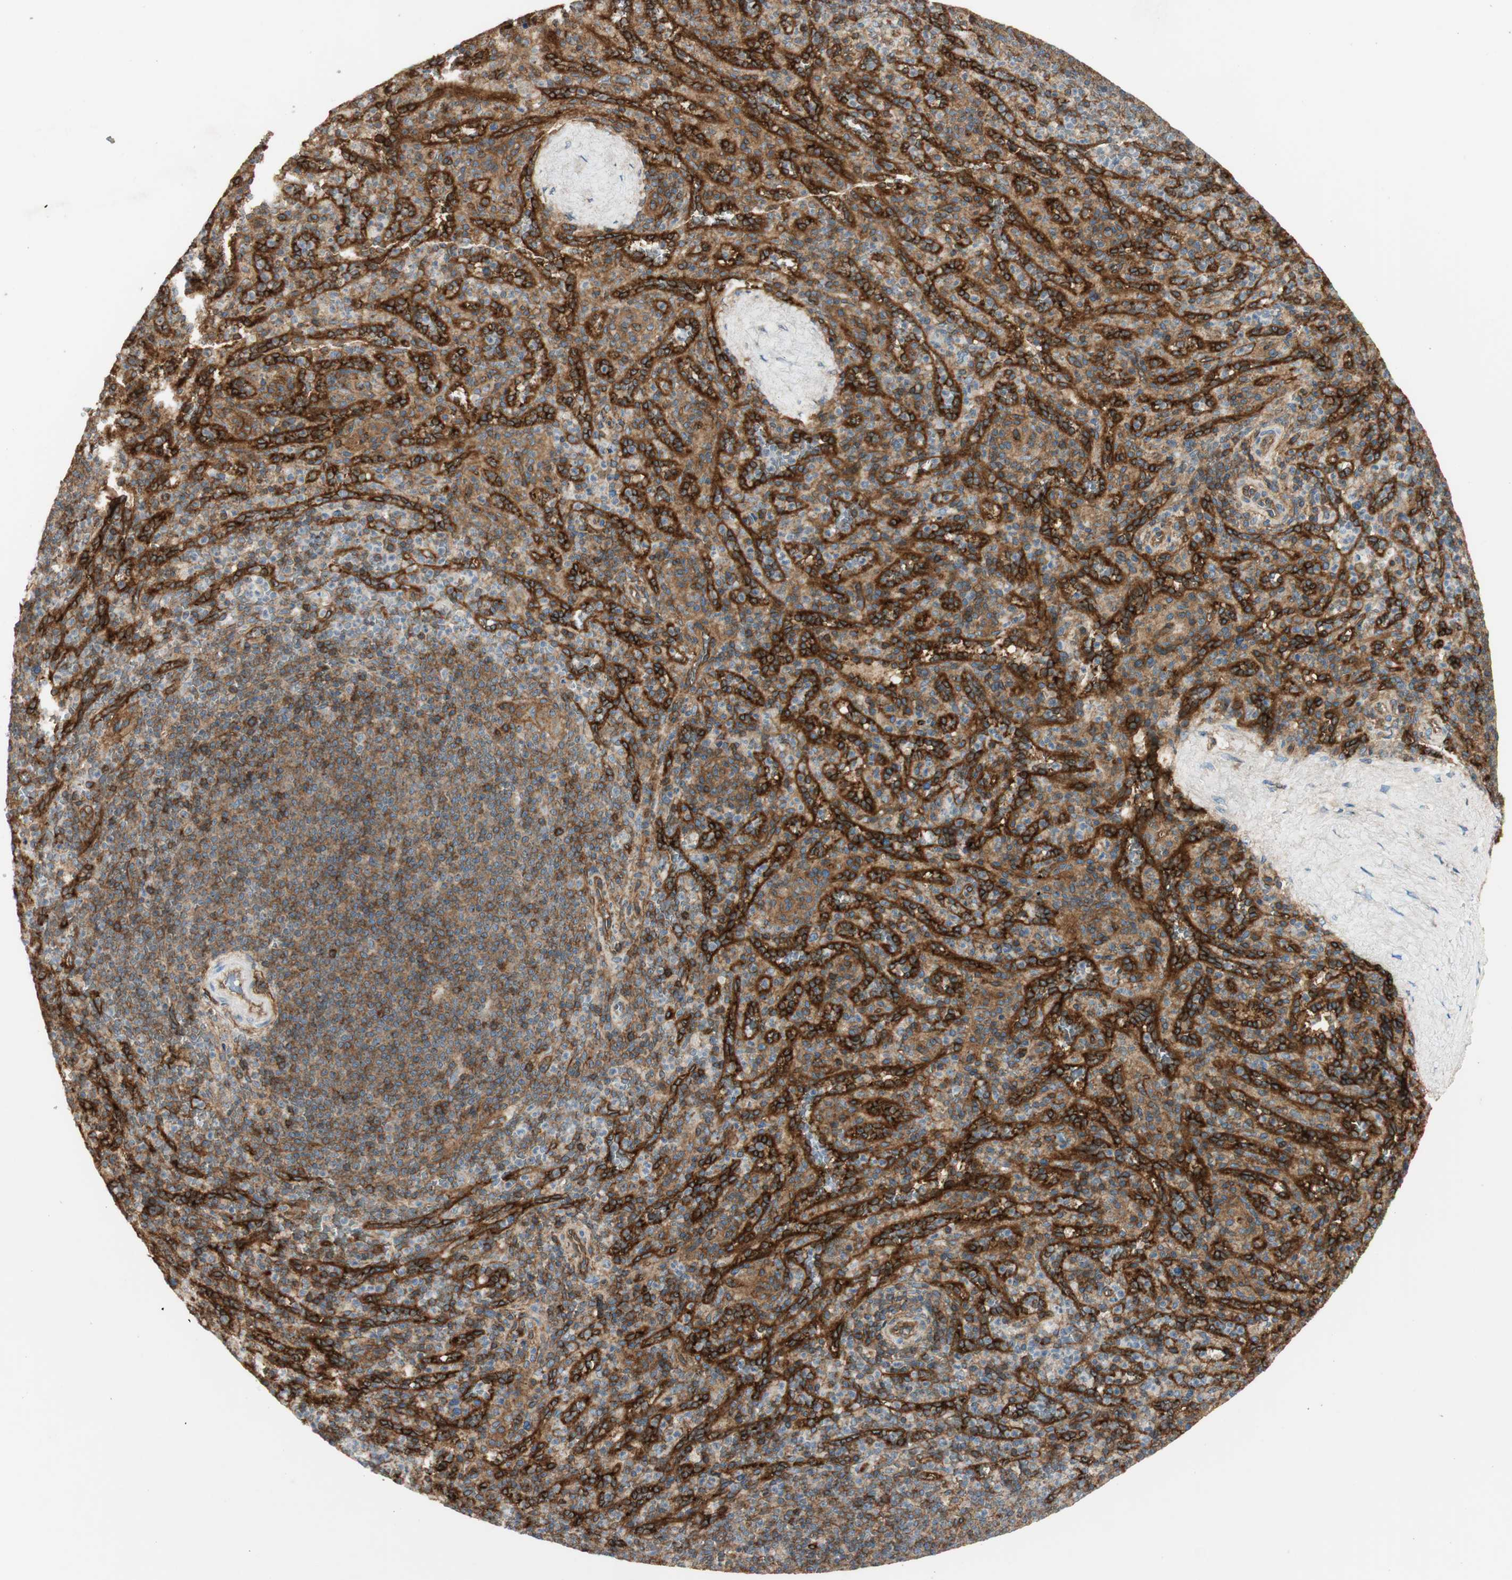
{"staining": {"intensity": "moderate", "quantity": "25%-75%", "location": "cytoplasmic/membranous"}, "tissue": "spleen", "cell_type": "Cells in red pulp", "image_type": "normal", "snomed": [{"axis": "morphology", "description": "Normal tissue, NOS"}, {"axis": "topography", "description": "Spleen"}], "caption": "Moderate cytoplasmic/membranous staining for a protein is identified in approximately 25%-75% of cells in red pulp of benign spleen using immunohistochemistry.", "gene": "BTN3A3", "patient": {"sex": "male", "age": 36}}